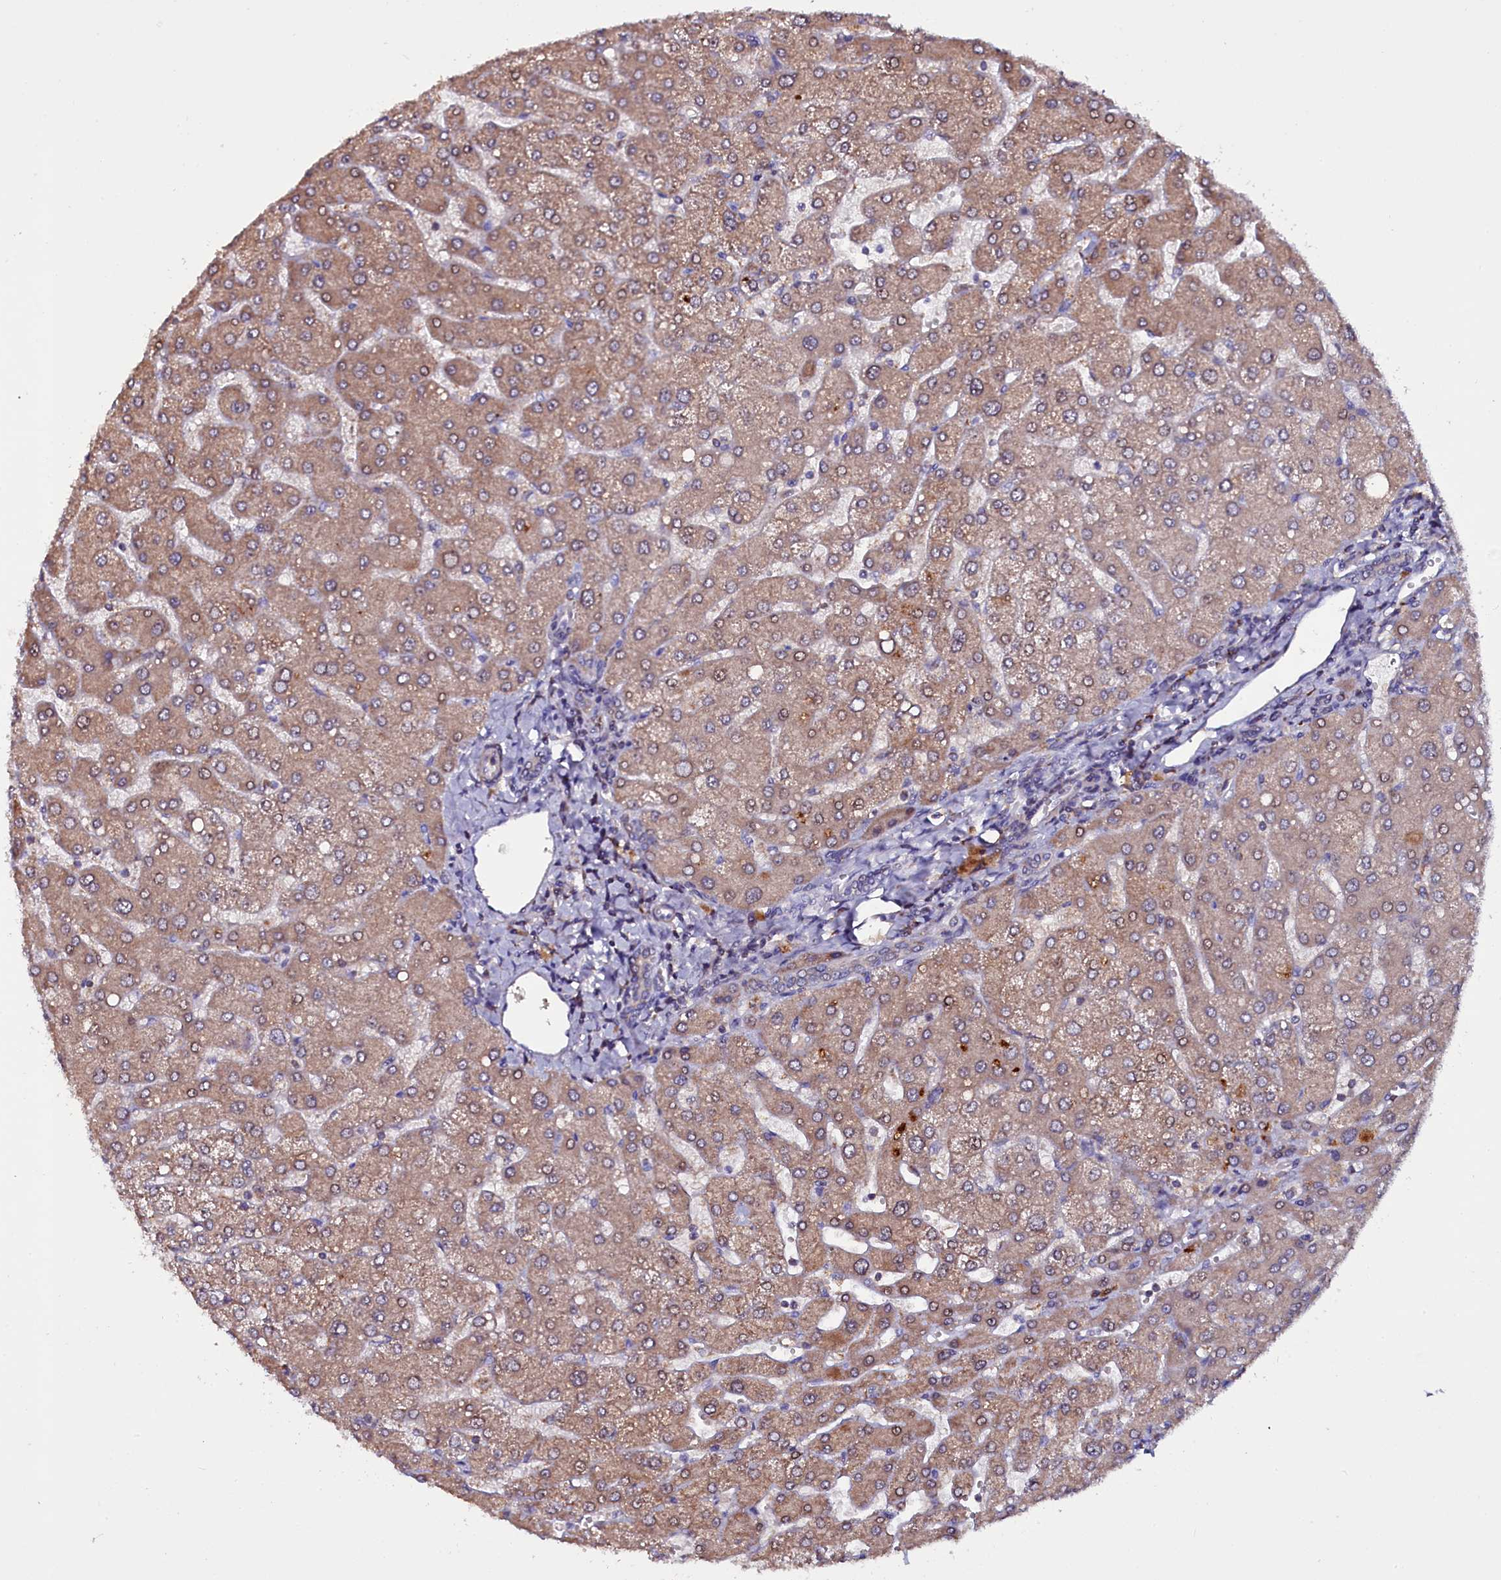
{"staining": {"intensity": "negative", "quantity": "none", "location": "none"}, "tissue": "liver", "cell_type": "Cholangiocytes", "image_type": "normal", "snomed": [{"axis": "morphology", "description": "Normal tissue, NOS"}, {"axis": "topography", "description": "Liver"}], "caption": "High power microscopy micrograph of an immunohistochemistry histopathology image of benign liver, revealing no significant staining in cholangiocytes.", "gene": "NAA80", "patient": {"sex": "male", "age": 55}}